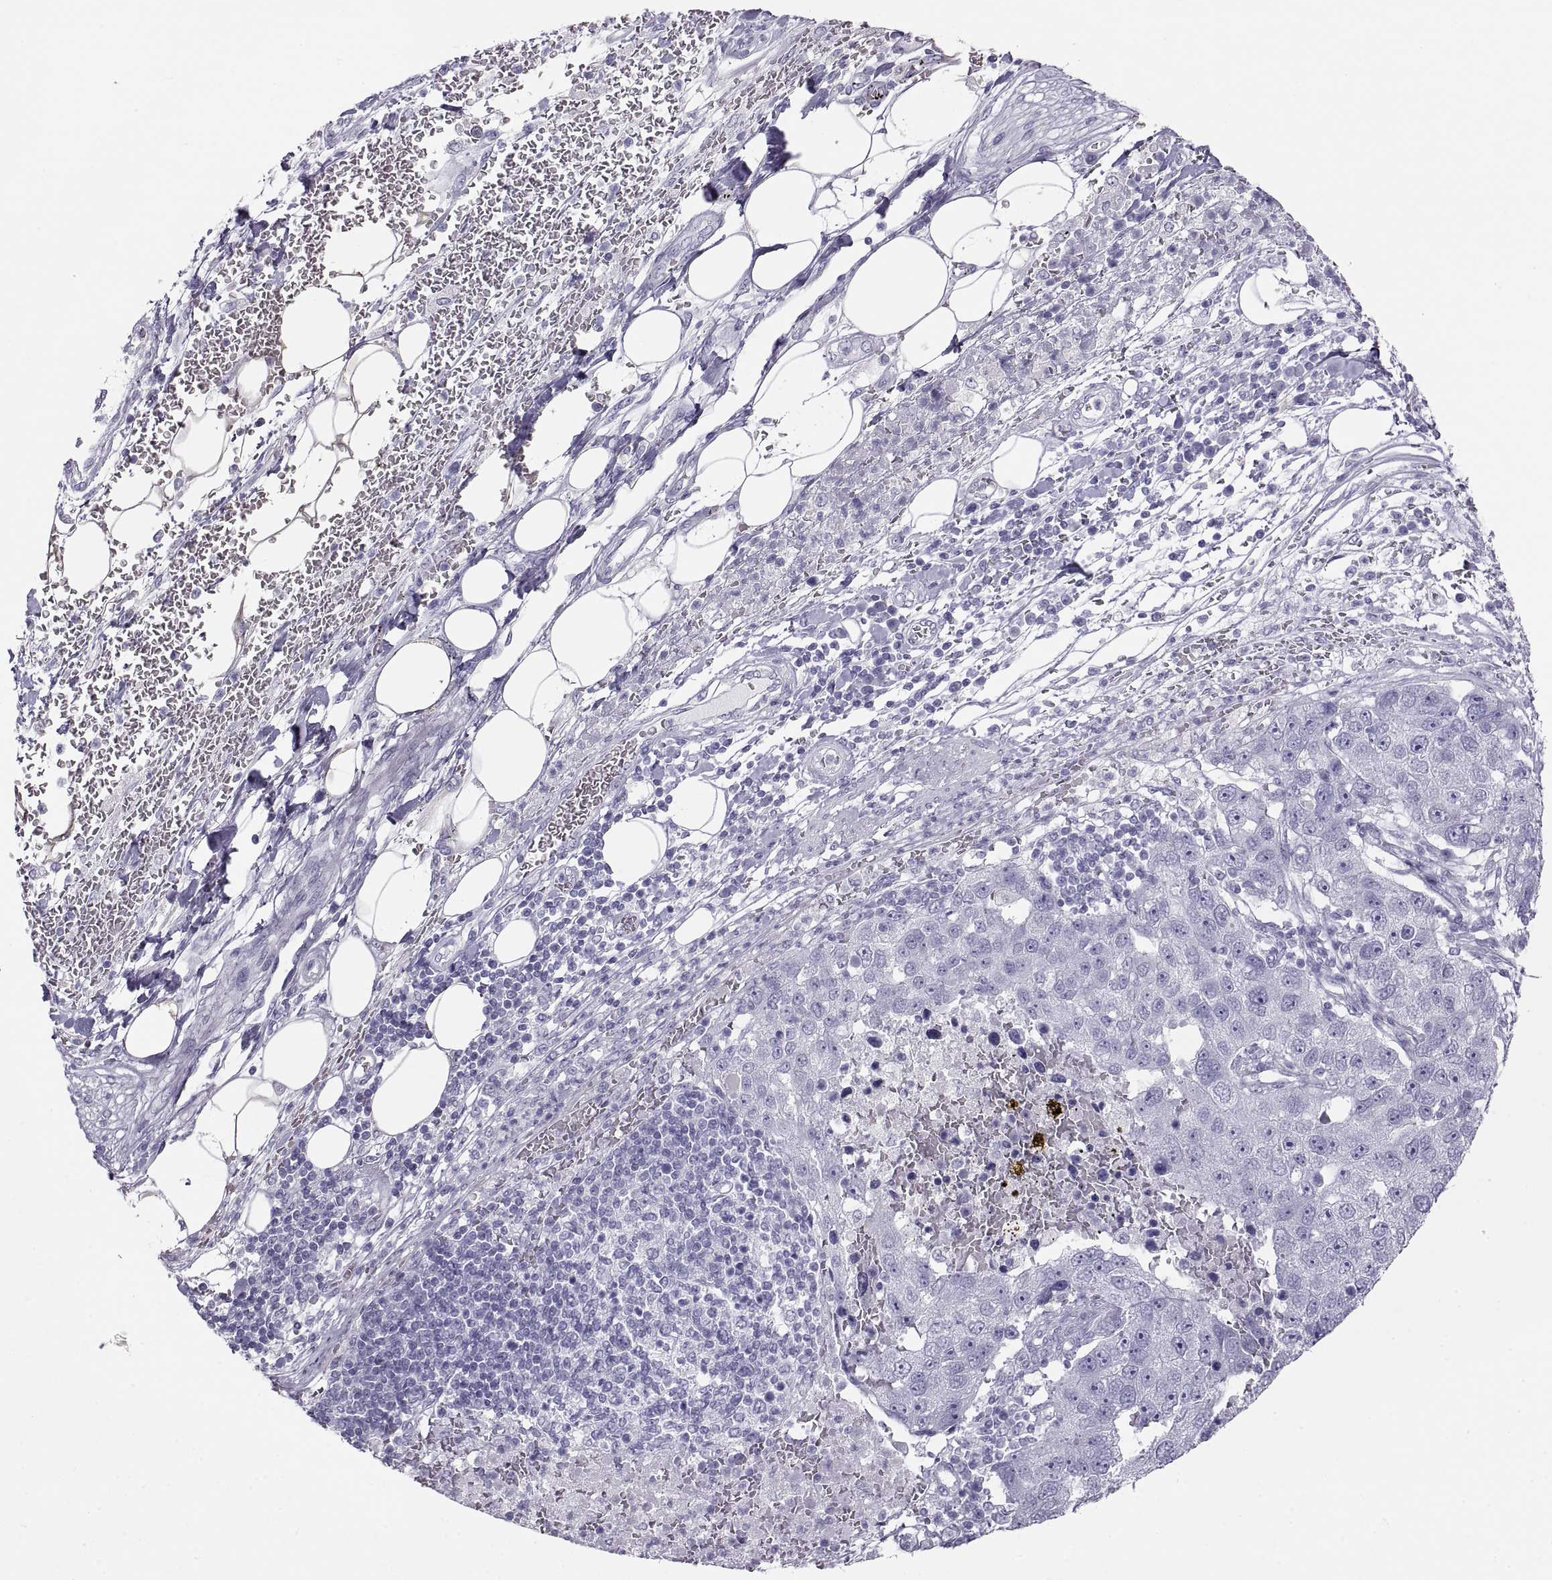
{"staining": {"intensity": "negative", "quantity": "none", "location": "none"}, "tissue": "pancreatic cancer", "cell_type": "Tumor cells", "image_type": "cancer", "snomed": [{"axis": "morphology", "description": "Adenocarcinoma, NOS"}, {"axis": "topography", "description": "Pancreas"}], "caption": "This is an immunohistochemistry micrograph of pancreatic cancer (adenocarcinoma). There is no positivity in tumor cells.", "gene": "SEMG1", "patient": {"sex": "female", "age": 61}}